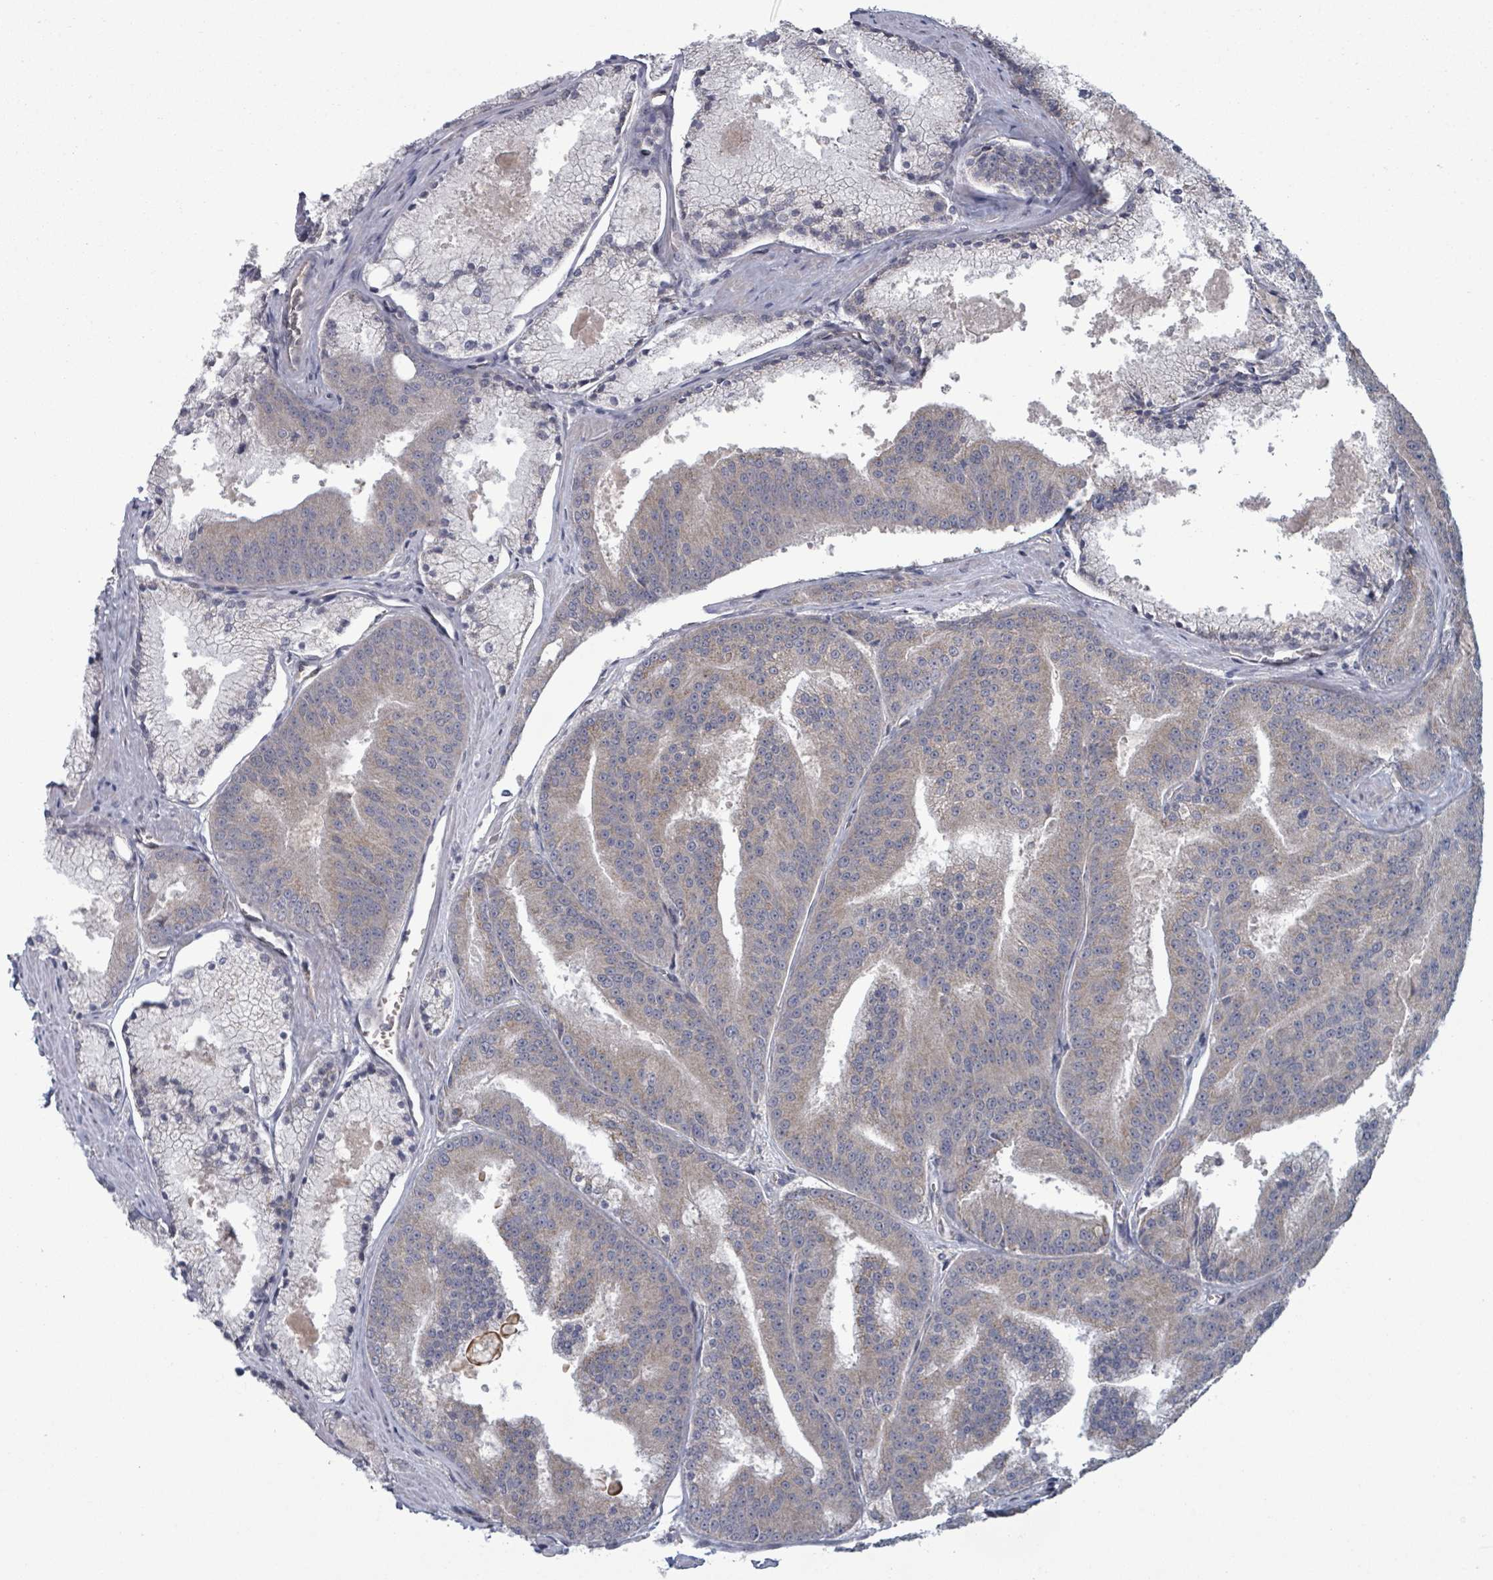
{"staining": {"intensity": "weak", "quantity": "<25%", "location": "cytoplasmic/membranous"}, "tissue": "prostate cancer", "cell_type": "Tumor cells", "image_type": "cancer", "snomed": [{"axis": "morphology", "description": "Adenocarcinoma, High grade"}, {"axis": "topography", "description": "Prostate"}], "caption": "Prostate cancer (high-grade adenocarcinoma) was stained to show a protein in brown. There is no significant expression in tumor cells. (DAB immunohistochemistry (IHC) visualized using brightfield microscopy, high magnification).", "gene": "FKBP1A", "patient": {"sex": "male", "age": 61}}